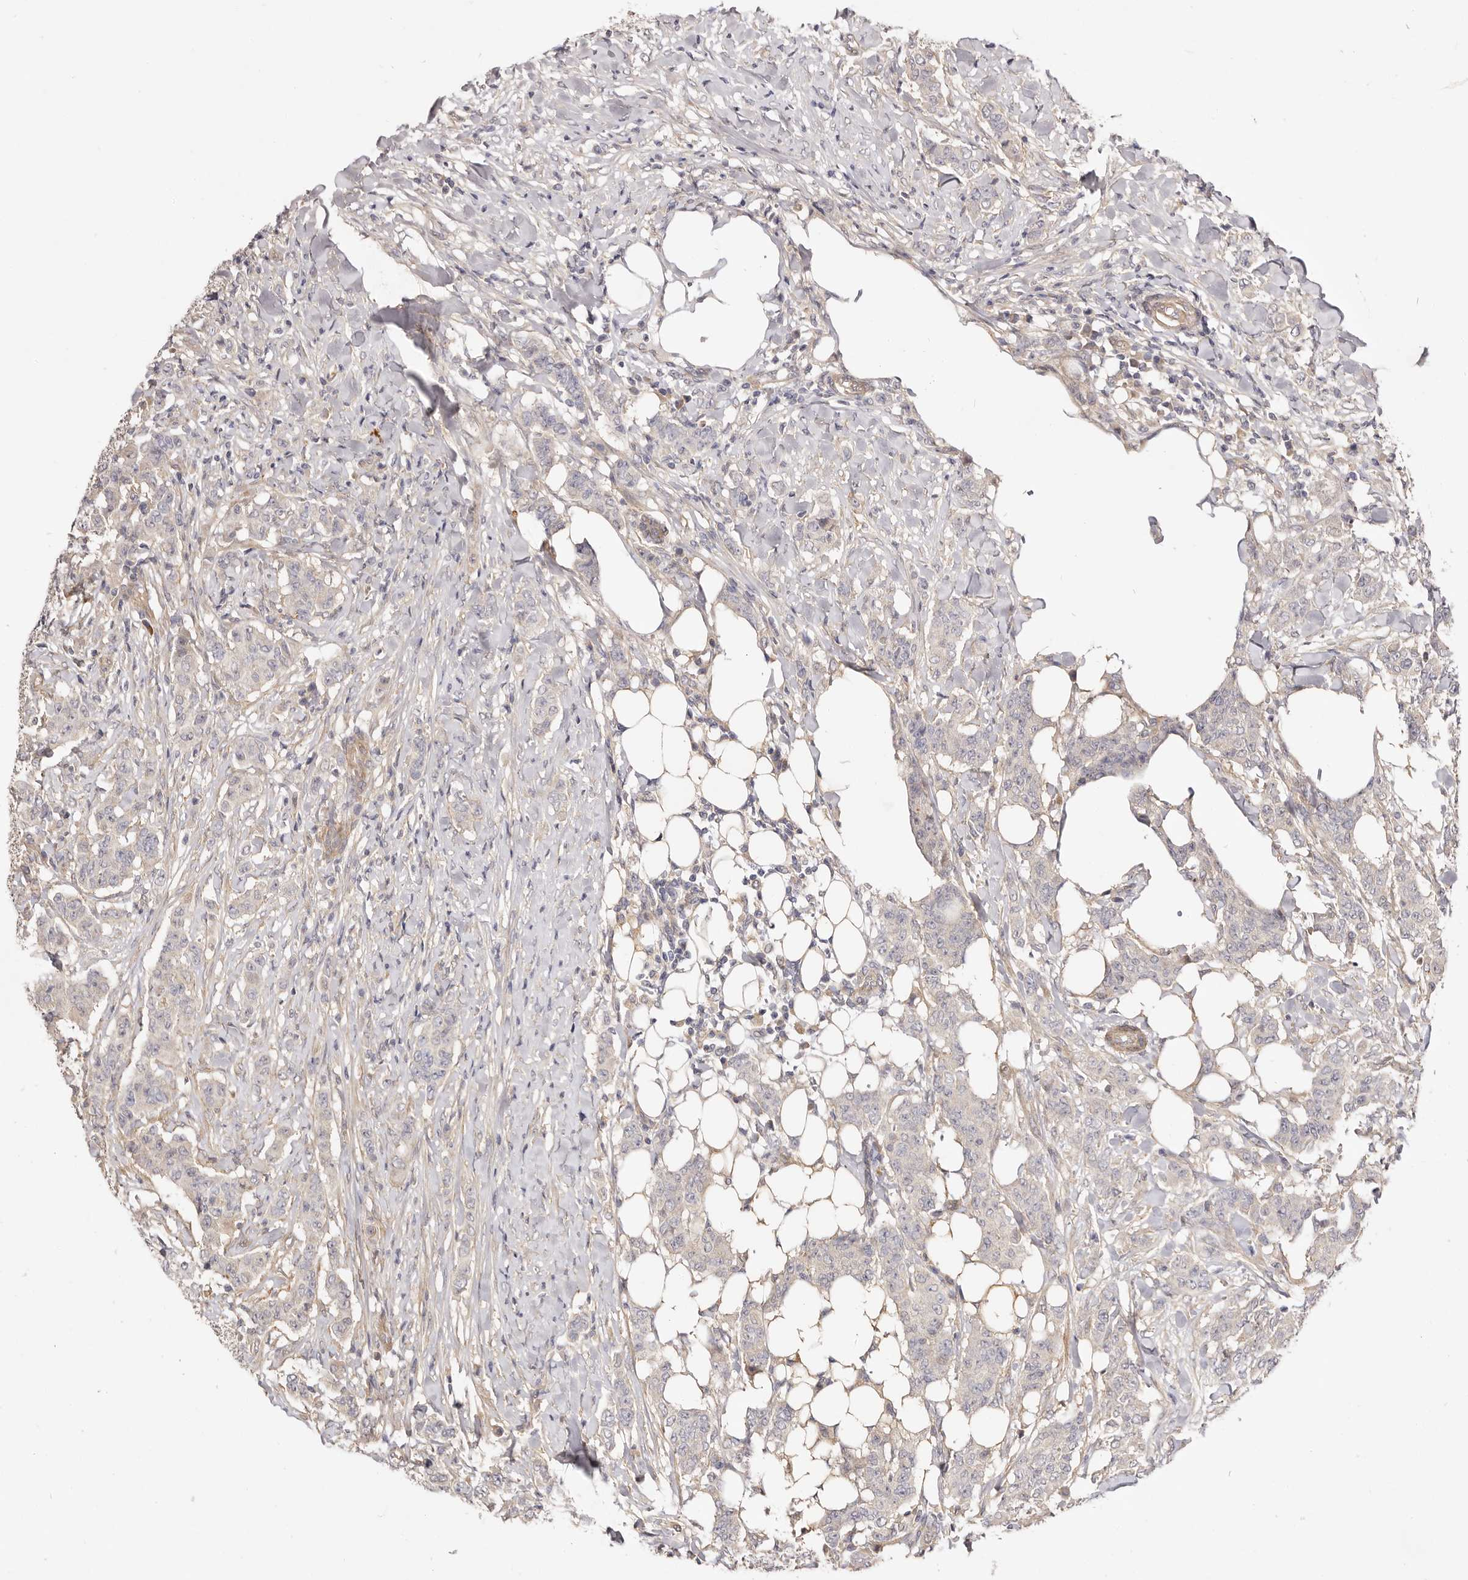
{"staining": {"intensity": "negative", "quantity": "none", "location": "none"}, "tissue": "breast cancer", "cell_type": "Tumor cells", "image_type": "cancer", "snomed": [{"axis": "morphology", "description": "Duct carcinoma"}, {"axis": "topography", "description": "Breast"}], "caption": "This is an immunohistochemistry micrograph of infiltrating ductal carcinoma (breast). There is no staining in tumor cells.", "gene": "ADAMTS9", "patient": {"sex": "female", "age": 40}}